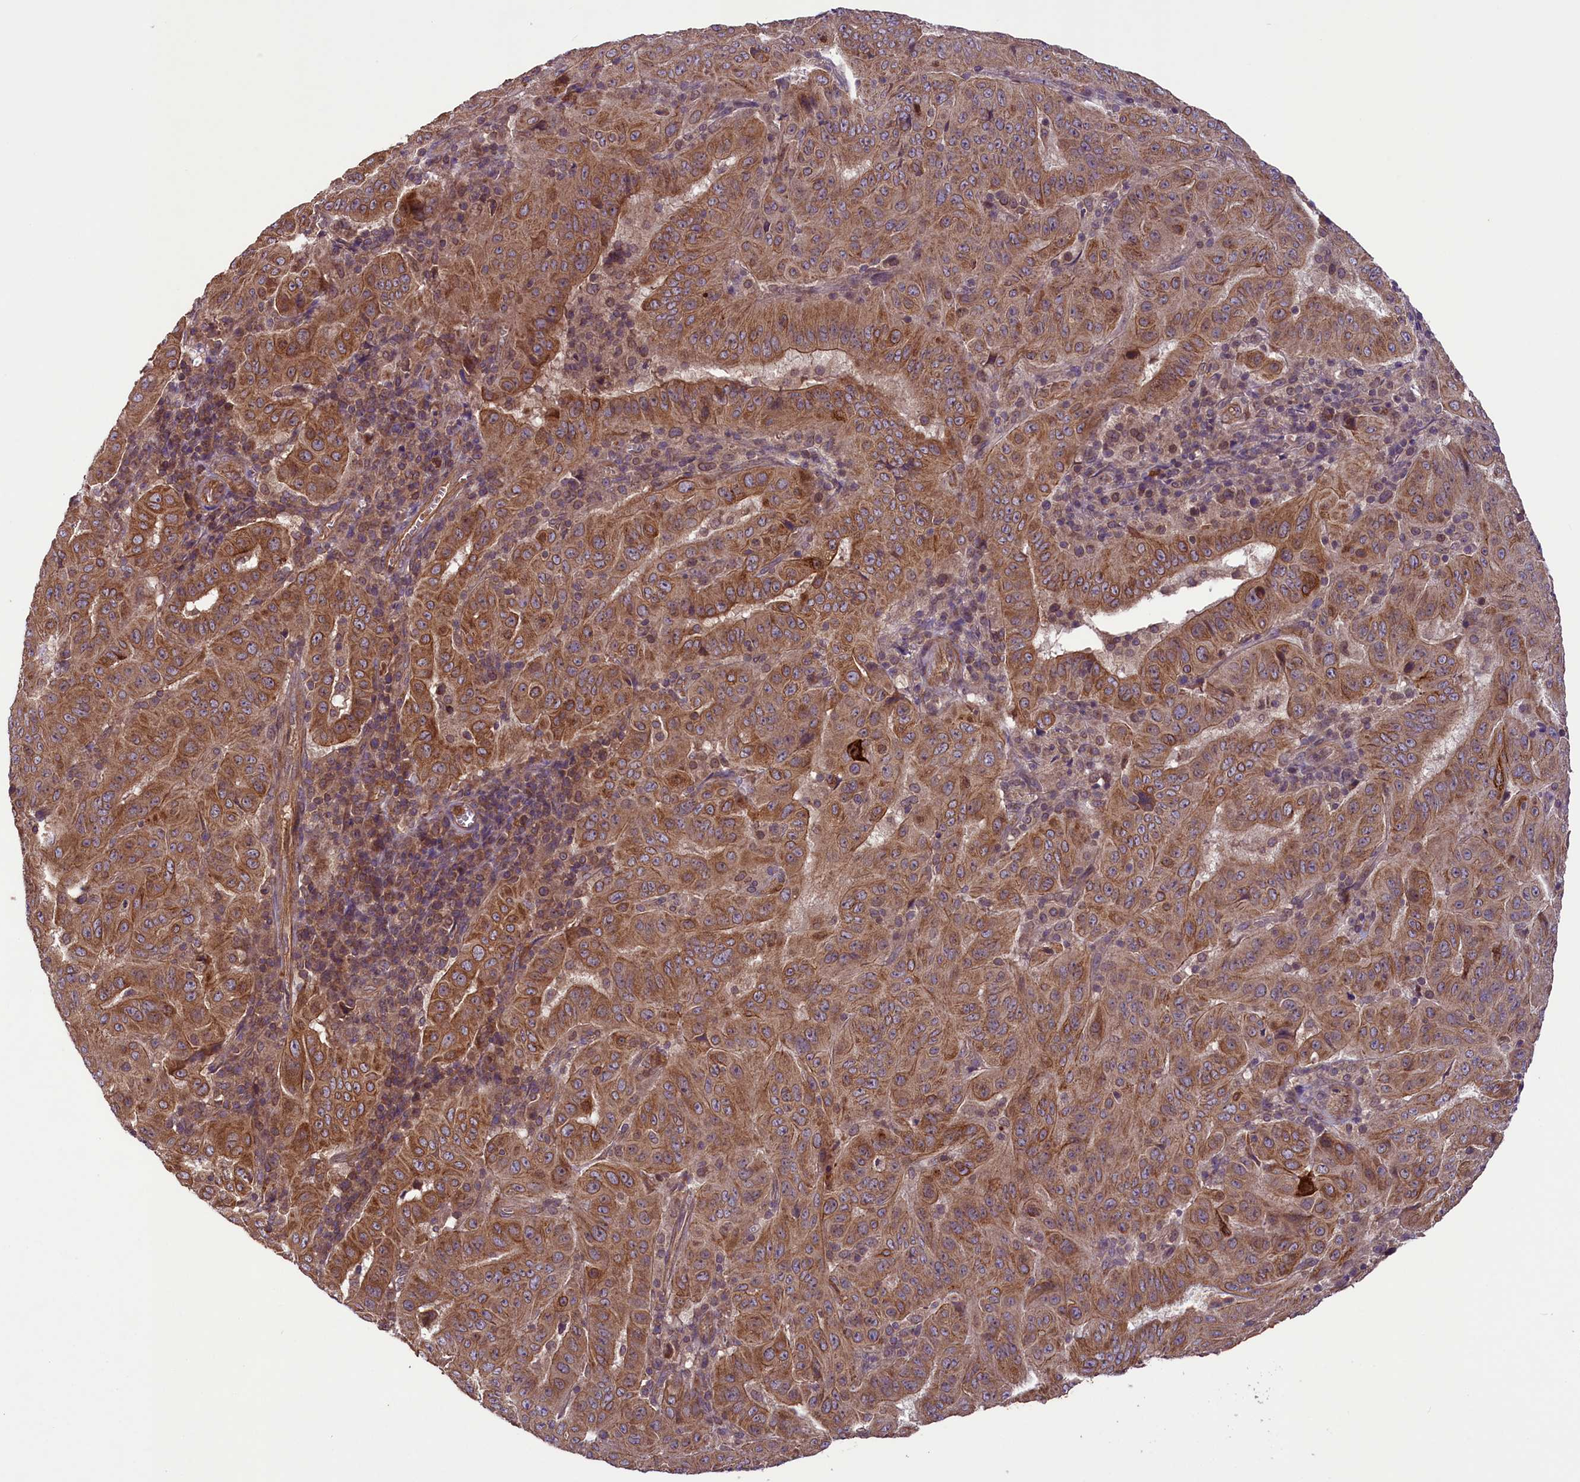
{"staining": {"intensity": "moderate", "quantity": ">75%", "location": "cytoplasmic/membranous"}, "tissue": "pancreatic cancer", "cell_type": "Tumor cells", "image_type": "cancer", "snomed": [{"axis": "morphology", "description": "Adenocarcinoma, NOS"}, {"axis": "topography", "description": "Pancreas"}], "caption": "Immunohistochemical staining of human pancreatic cancer (adenocarcinoma) shows moderate cytoplasmic/membranous protein positivity in approximately >75% of tumor cells.", "gene": "CCDC125", "patient": {"sex": "male", "age": 63}}